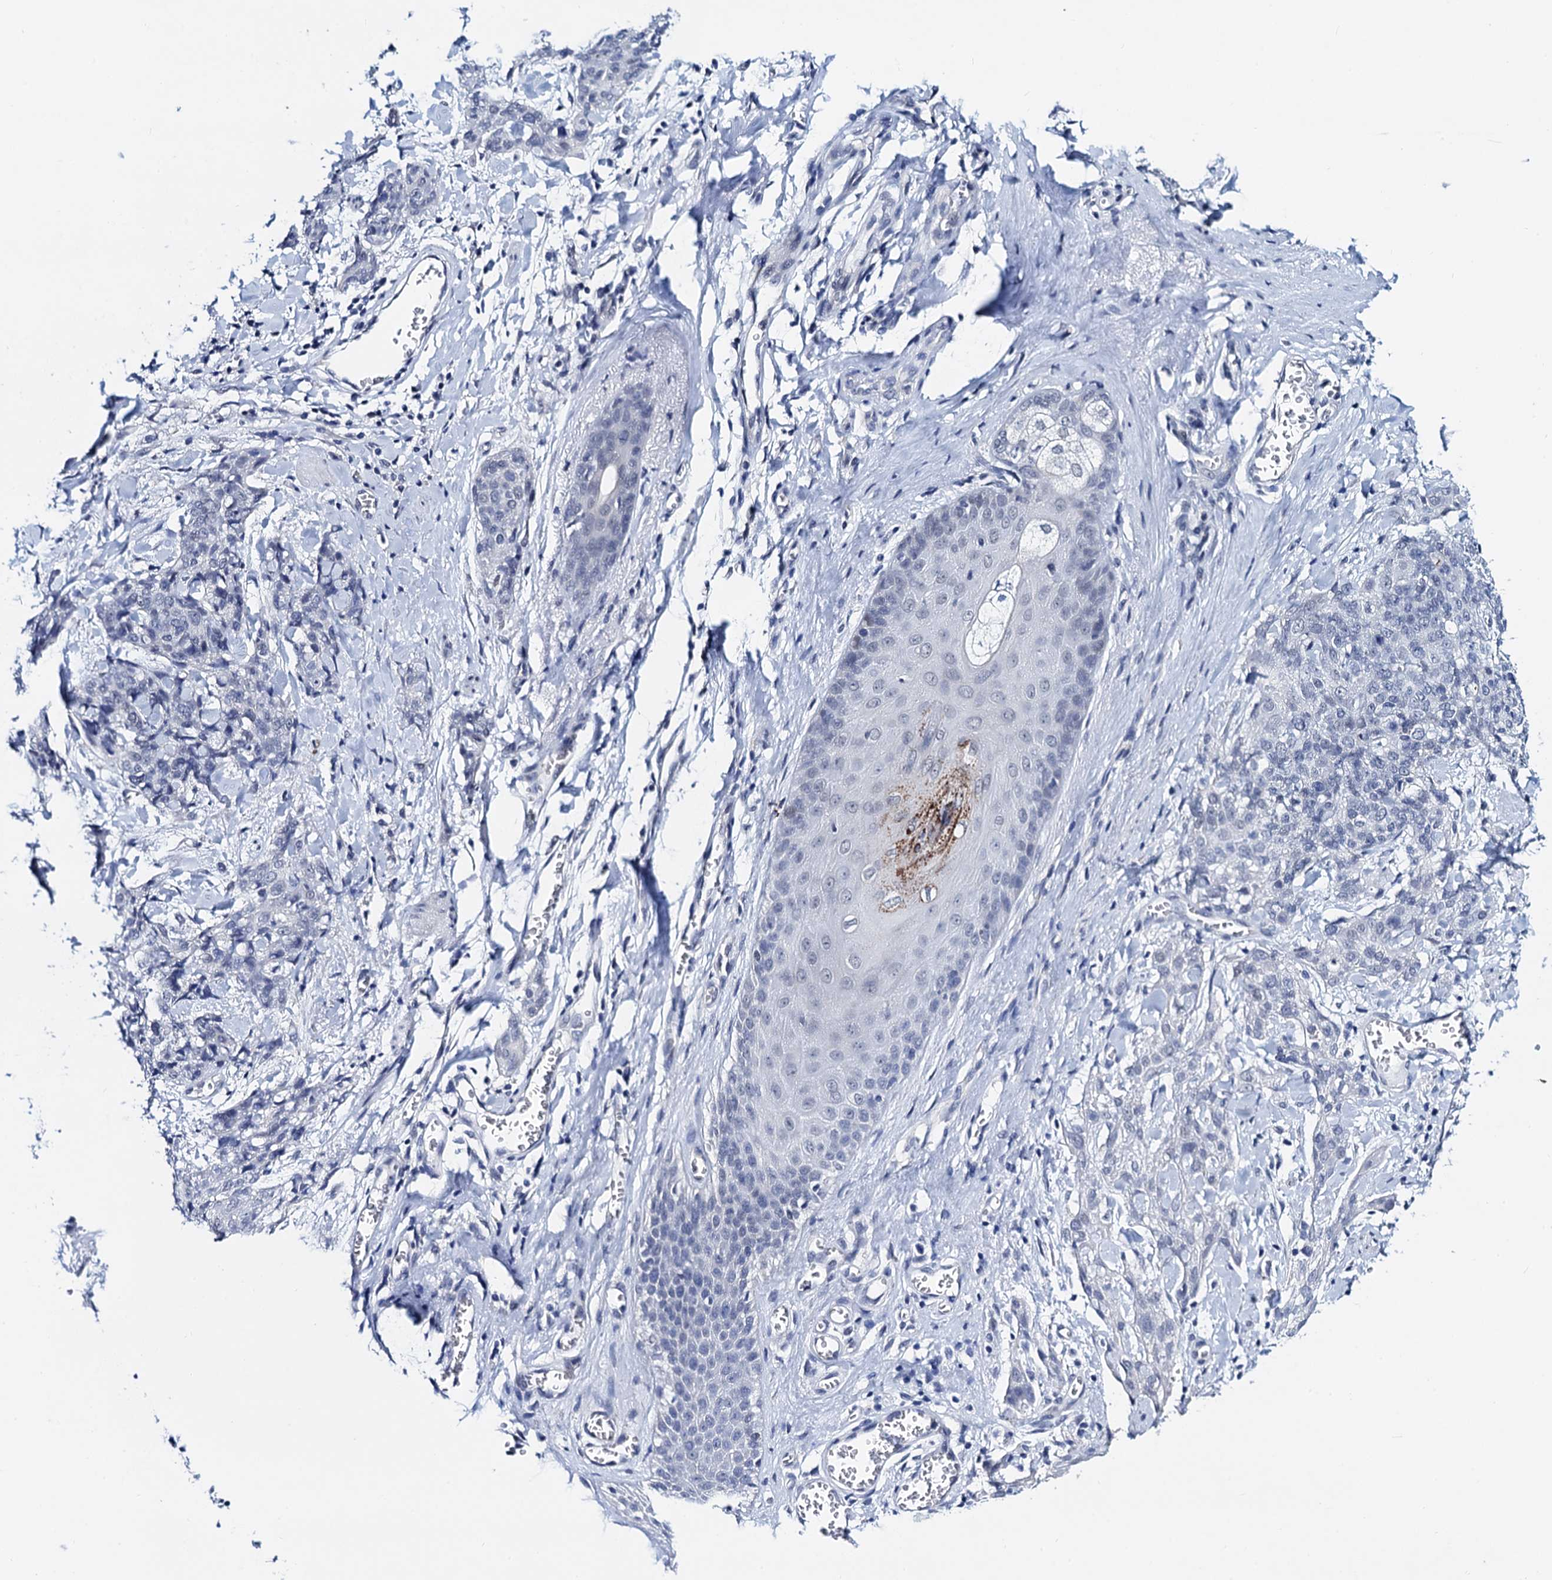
{"staining": {"intensity": "negative", "quantity": "none", "location": "none"}, "tissue": "skin cancer", "cell_type": "Tumor cells", "image_type": "cancer", "snomed": [{"axis": "morphology", "description": "Squamous cell carcinoma, NOS"}, {"axis": "topography", "description": "Skin"}, {"axis": "topography", "description": "Vulva"}], "caption": "Immunohistochemistry histopathology image of neoplastic tissue: human skin cancer stained with DAB displays no significant protein positivity in tumor cells.", "gene": "C16orf87", "patient": {"sex": "female", "age": 85}}